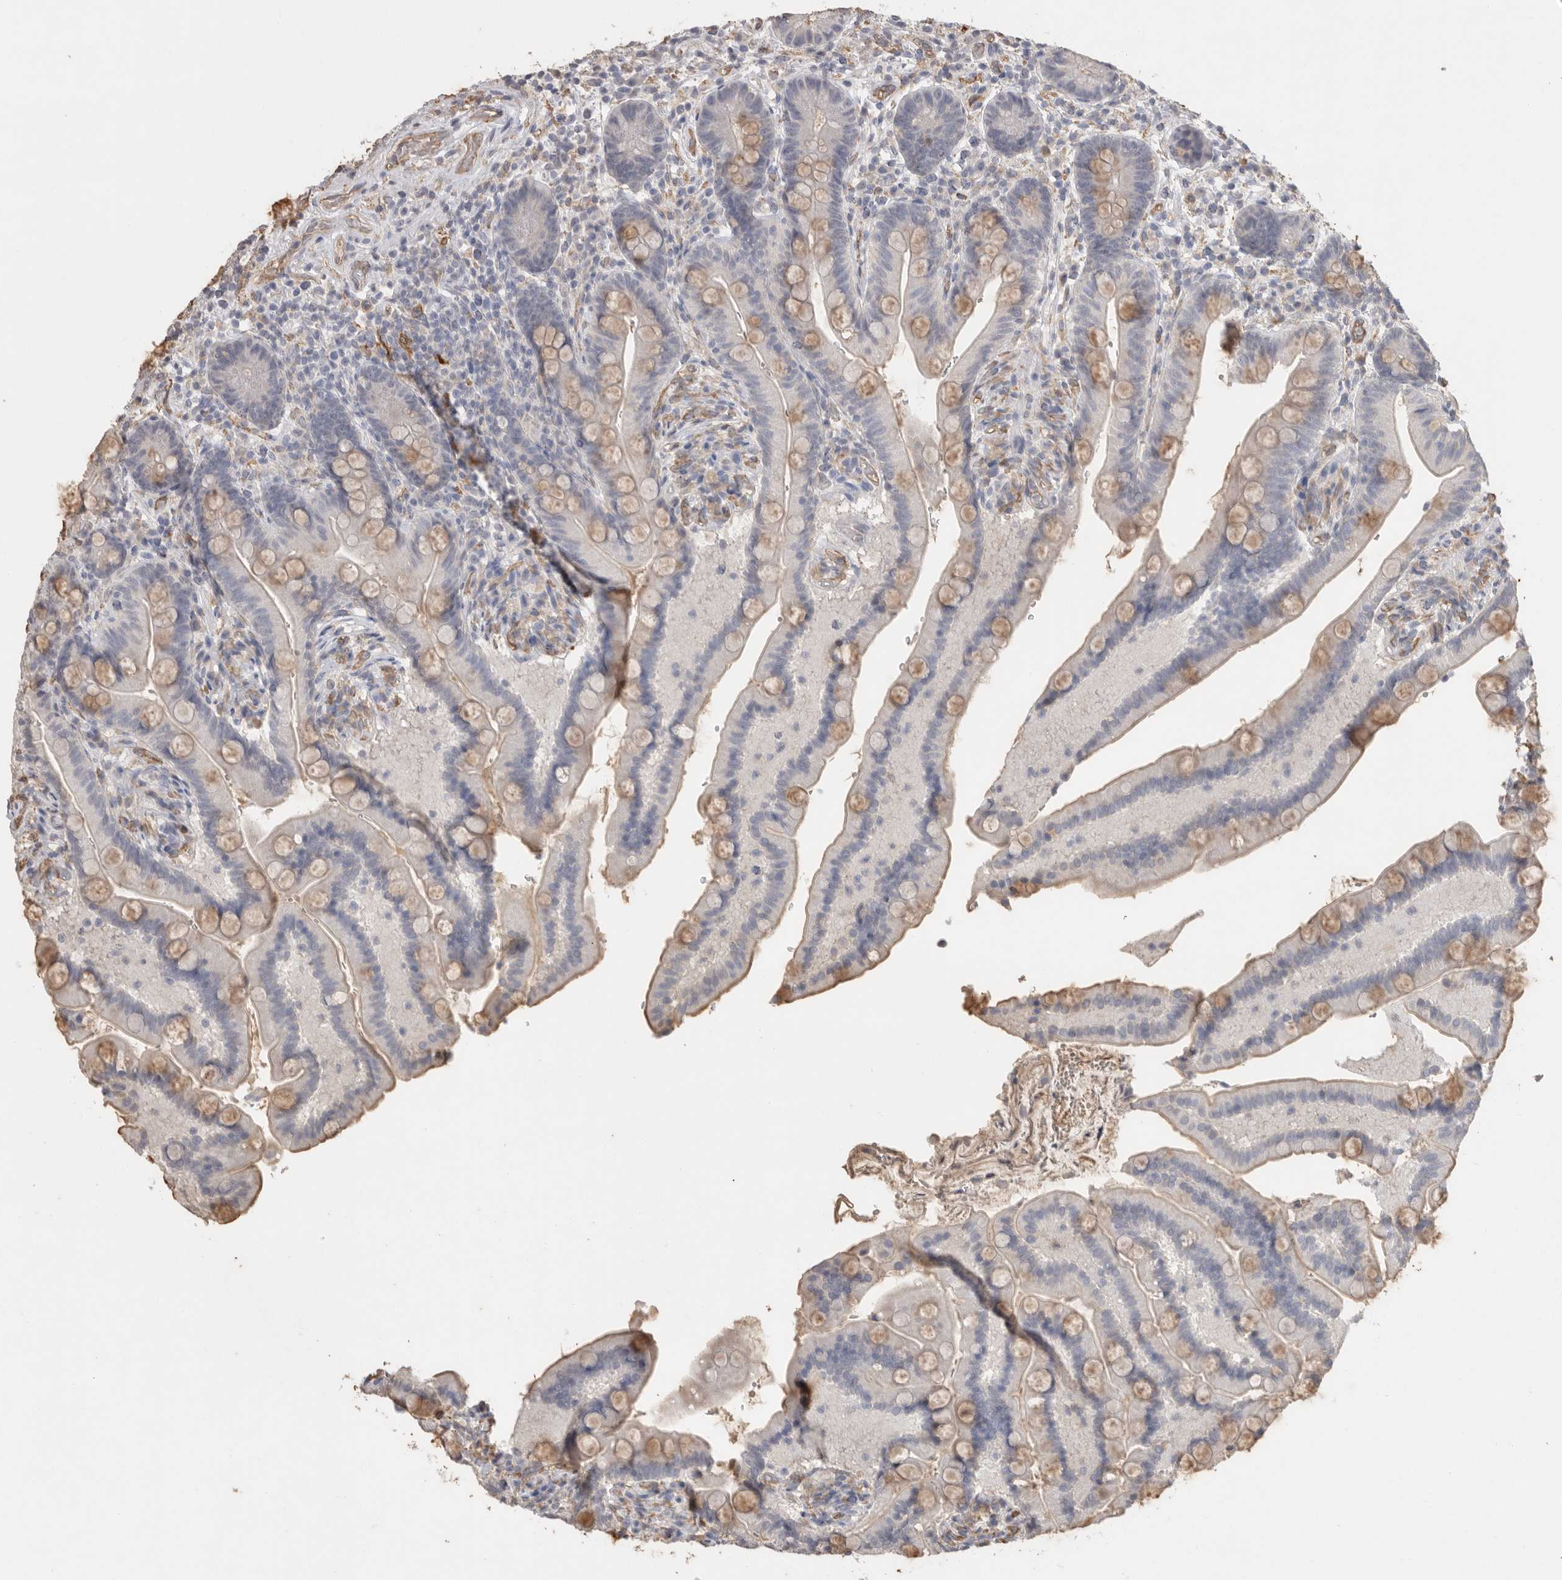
{"staining": {"intensity": "moderate", "quantity": ">75%", "location": "cytoplasmic/membranous"}, "tissue": "colon", "cell_type": "Endothelial cells", "image_type": "normal", "snomed": [{"axis": "morphology", "description": "Normal tissue, NOS"}, {"axis": "topography", "description": "Smooth muscle"}, {"axis": "topography", "description": "Colon"}], "caption": "Protein expression by immunohistochemistry demonstrates moderate cytoplasmic/membranous positivity in about >75% of endothelial cells in benign colon.", "gene": "IL27", "patient": {"sex": "male", "age": 73}}